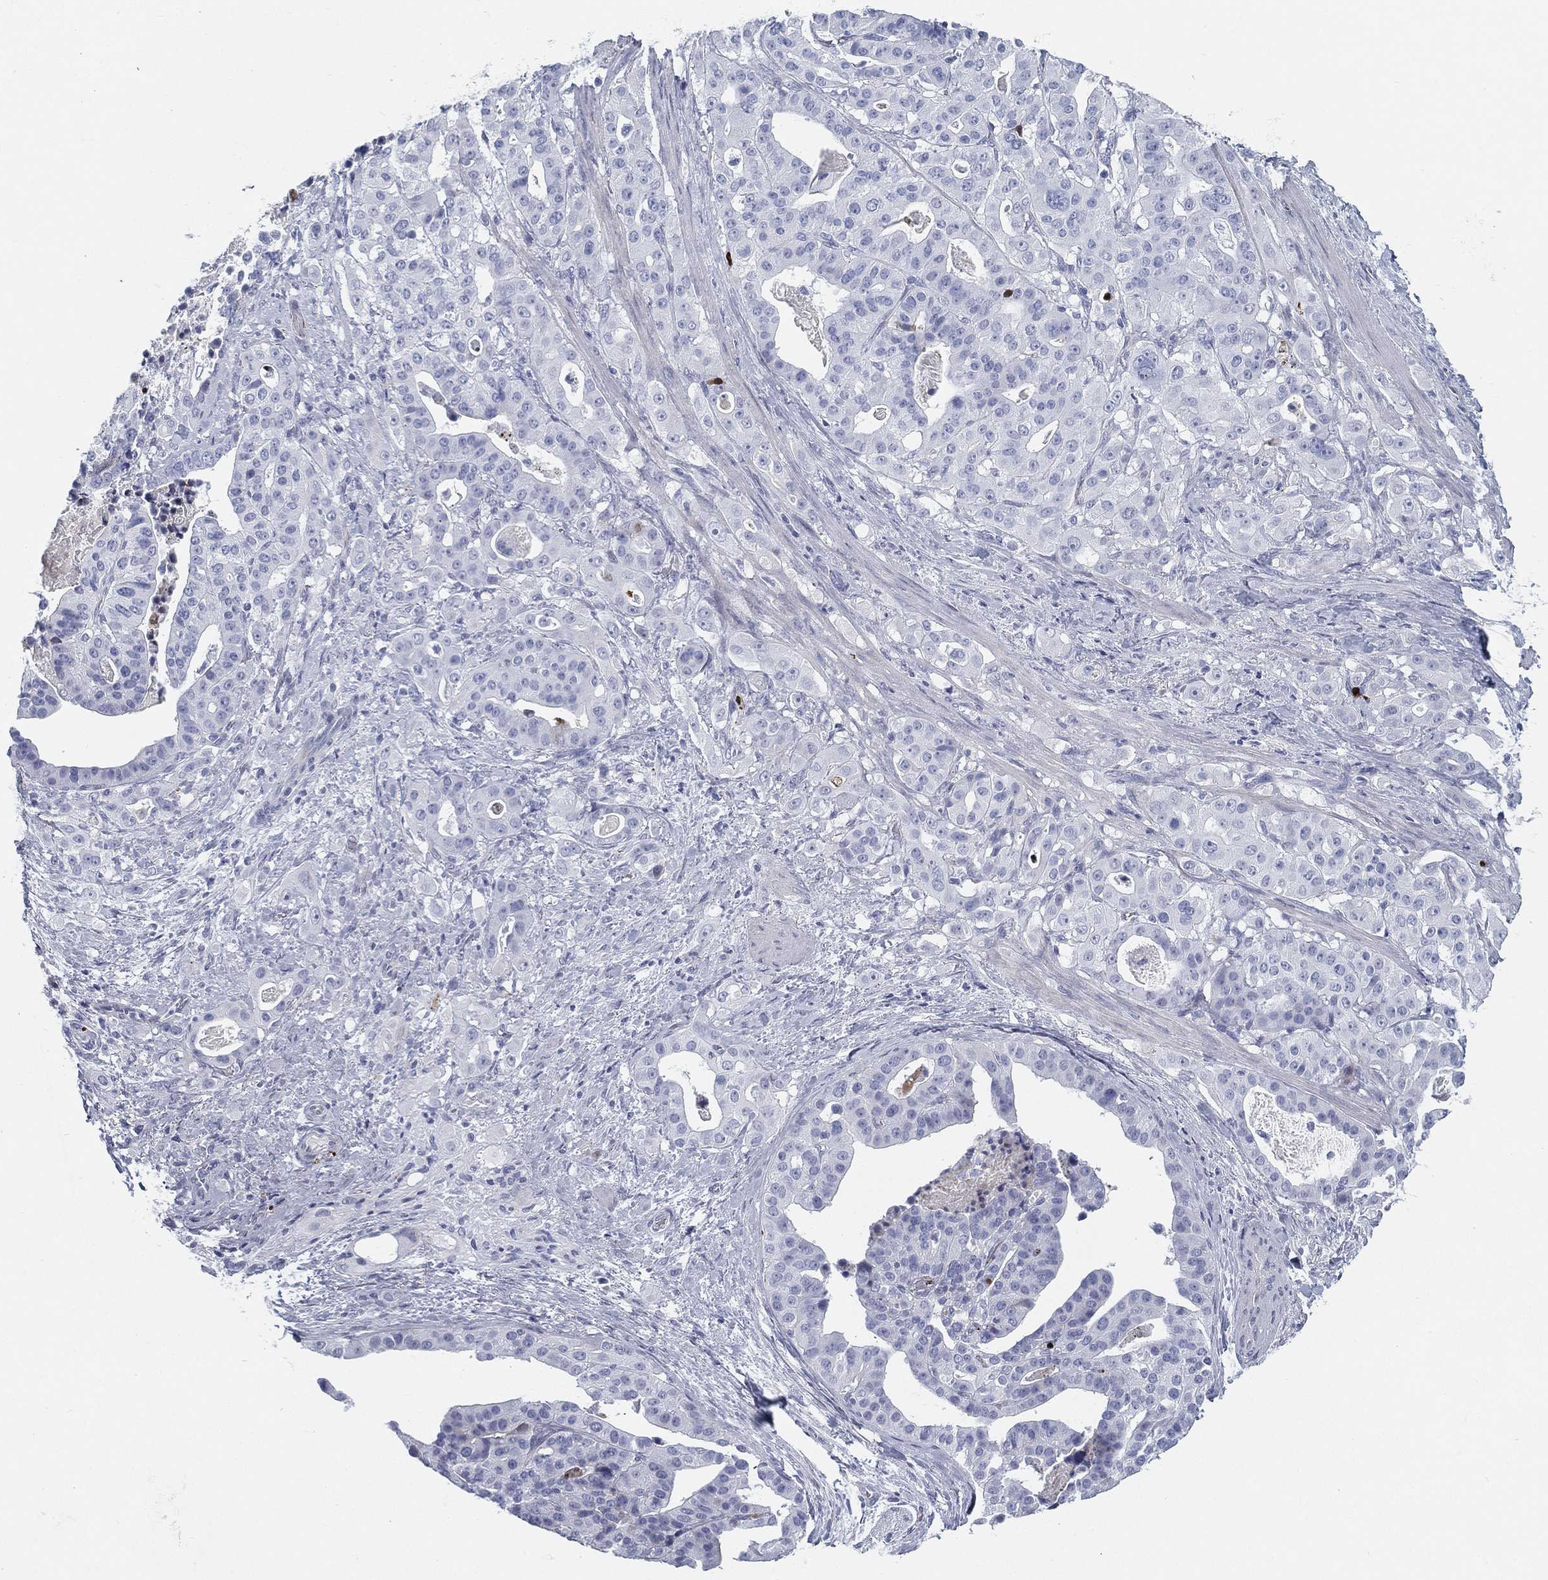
{"staining": {"intensity": "negative", "quantity": "none", "location": "none"}, "tissue": "stomach cancer", "cell_type": "Tumor cells", "image_type": "cancer", "snomed": [{"axis": "morphology", "description": "Adenocarcinoma, NOS"}, {"axis": "topography", "description": "Stomach"}], "caption": "Human stomach cancer (adenocarcinoma) stained for a protein using immunohistochemistry reveals no staining in tumor cells.", "gene": "SPPL2C", "patient": {"sex": "male", "age": 48}}